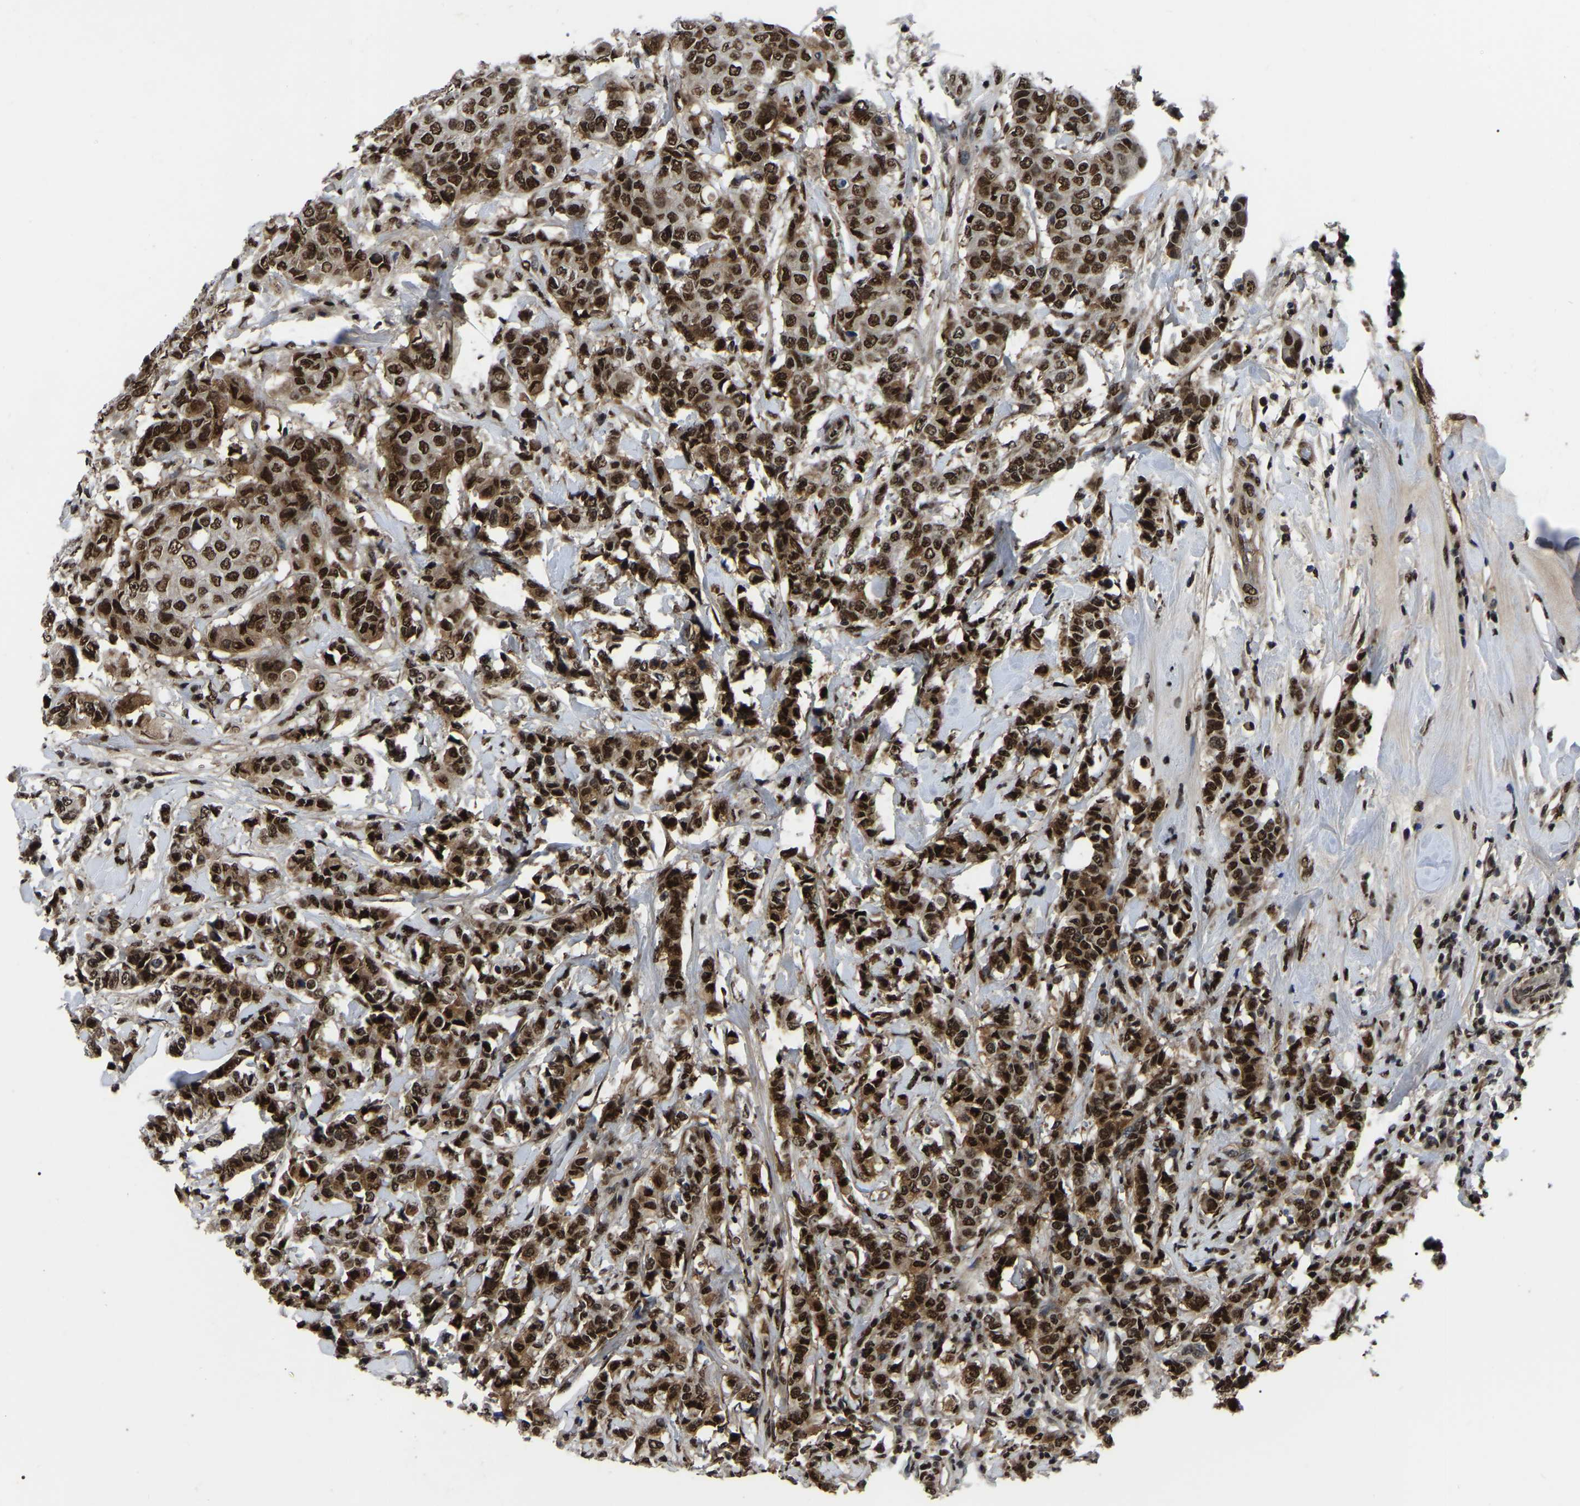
{"staining": {"intensity": "strong", "quantity": ">75%", "location": "nuclear"}, "tissue": "breast cancer", "cell_type": "Tumor cells", "image_type": "cancer", "snomed": [{"axis": "morphology", "description": "Duct carcinoma"}, {"axis": "topography", "description": "Breast"}], "caption": "High-magnification brightfield microscopy of breast cancer (infiltrating ductal carcinoma) stained with DAB (brown) and counterstained with hematoxylin (blue). tumor cells exhibit strong nuclear expression is identified in about>75% of cells.", "gene": "TRIM35", "patient": {"sex": "female", "age": 27}}